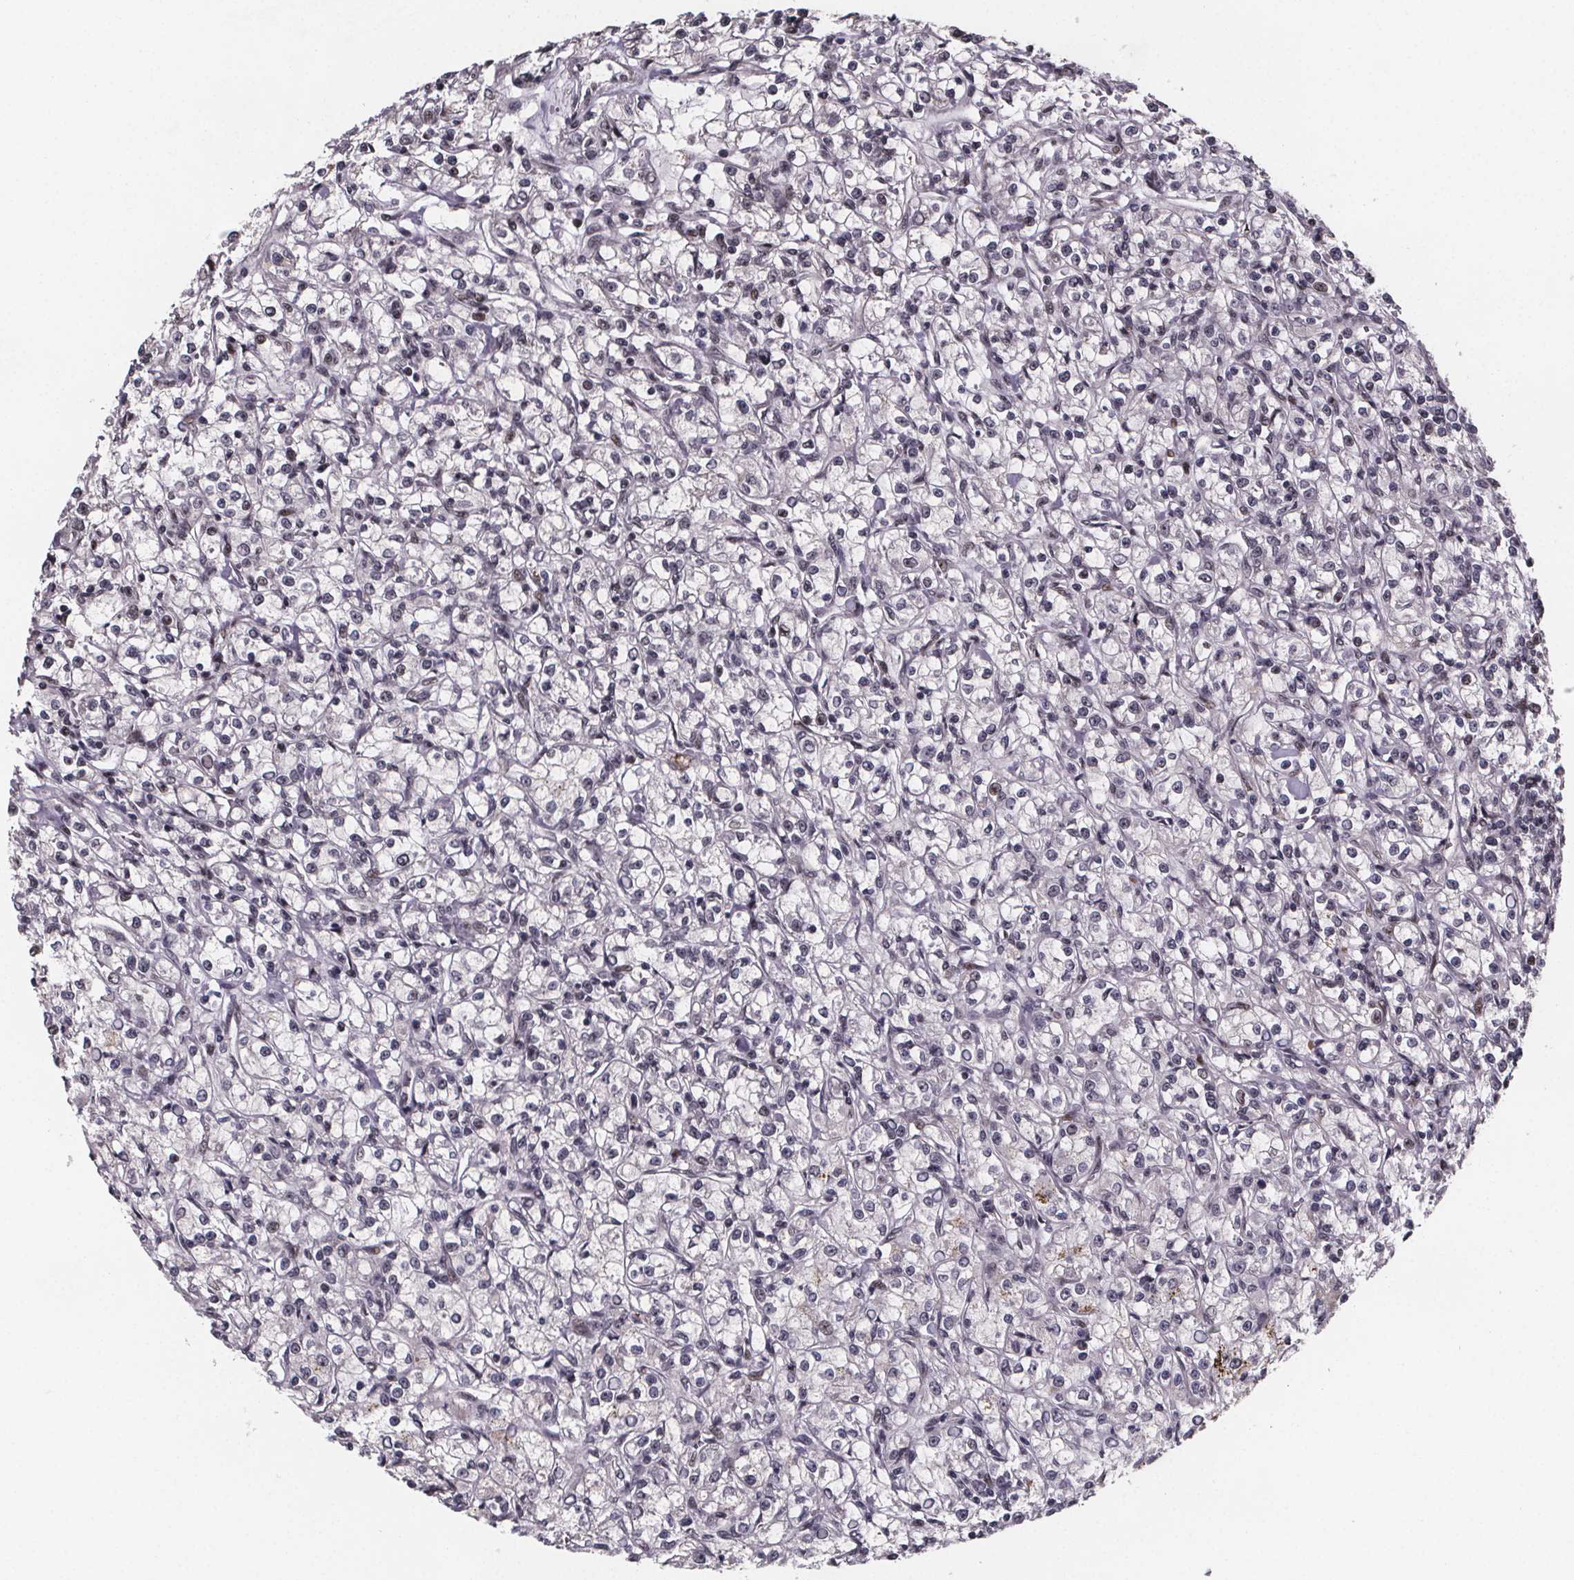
{"staining": {"intensity": "negative", "quantity": "none", "location": "none"}, "tissue": "renal cancer", "cell_type": "Tumor cells", "image_type": "cancer", "snomed": [{"axis": "morphology", "description": "Adenocarcinoma, NOS"}, {"axis": "topography", "description": "Kidney"}], "caption": "Tumor cells show no significant staining in renal cancer.", "gene": "U2SURP", "patient": {"sex": "female", "age": 59}}